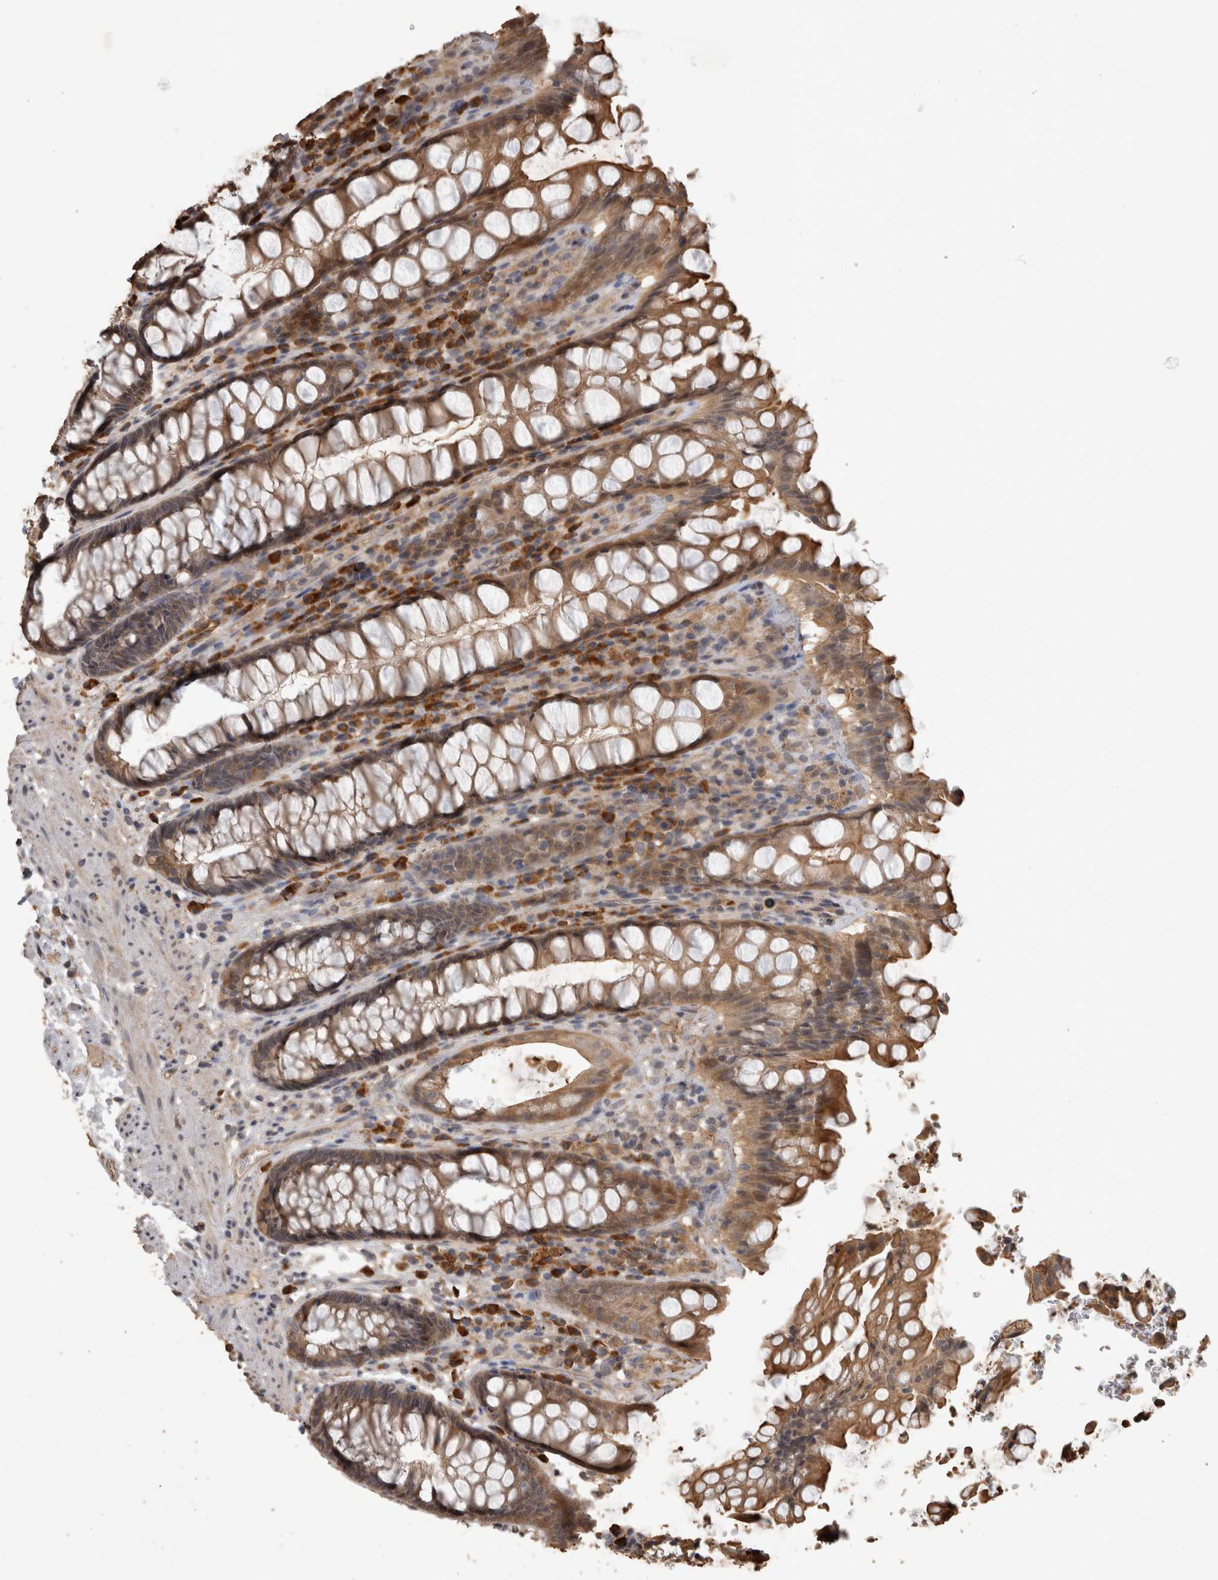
{"staining": {"intensity": "moderate", "quantity": ">75%", "location": "cytoplasmic/membranous"}, "tissue": "rectum", "cell_type": "Glandular cells", "image_type": "normal", "snomed": [{"axis": "morphology", "description": "Normal tissue, NOS"}, {"axis": "topography", "description": "Rectum"}], "caption": "Immunohistochemistry (IHC) (DAB (3,3'-diaminobenzidine)) staining of normal rectum shows moderate cytoplasmic/membranous protein expression in approximately >75% of glandular cells.", "gene": "RHPN1", "patient": {"sex": "male", "age": 64}}